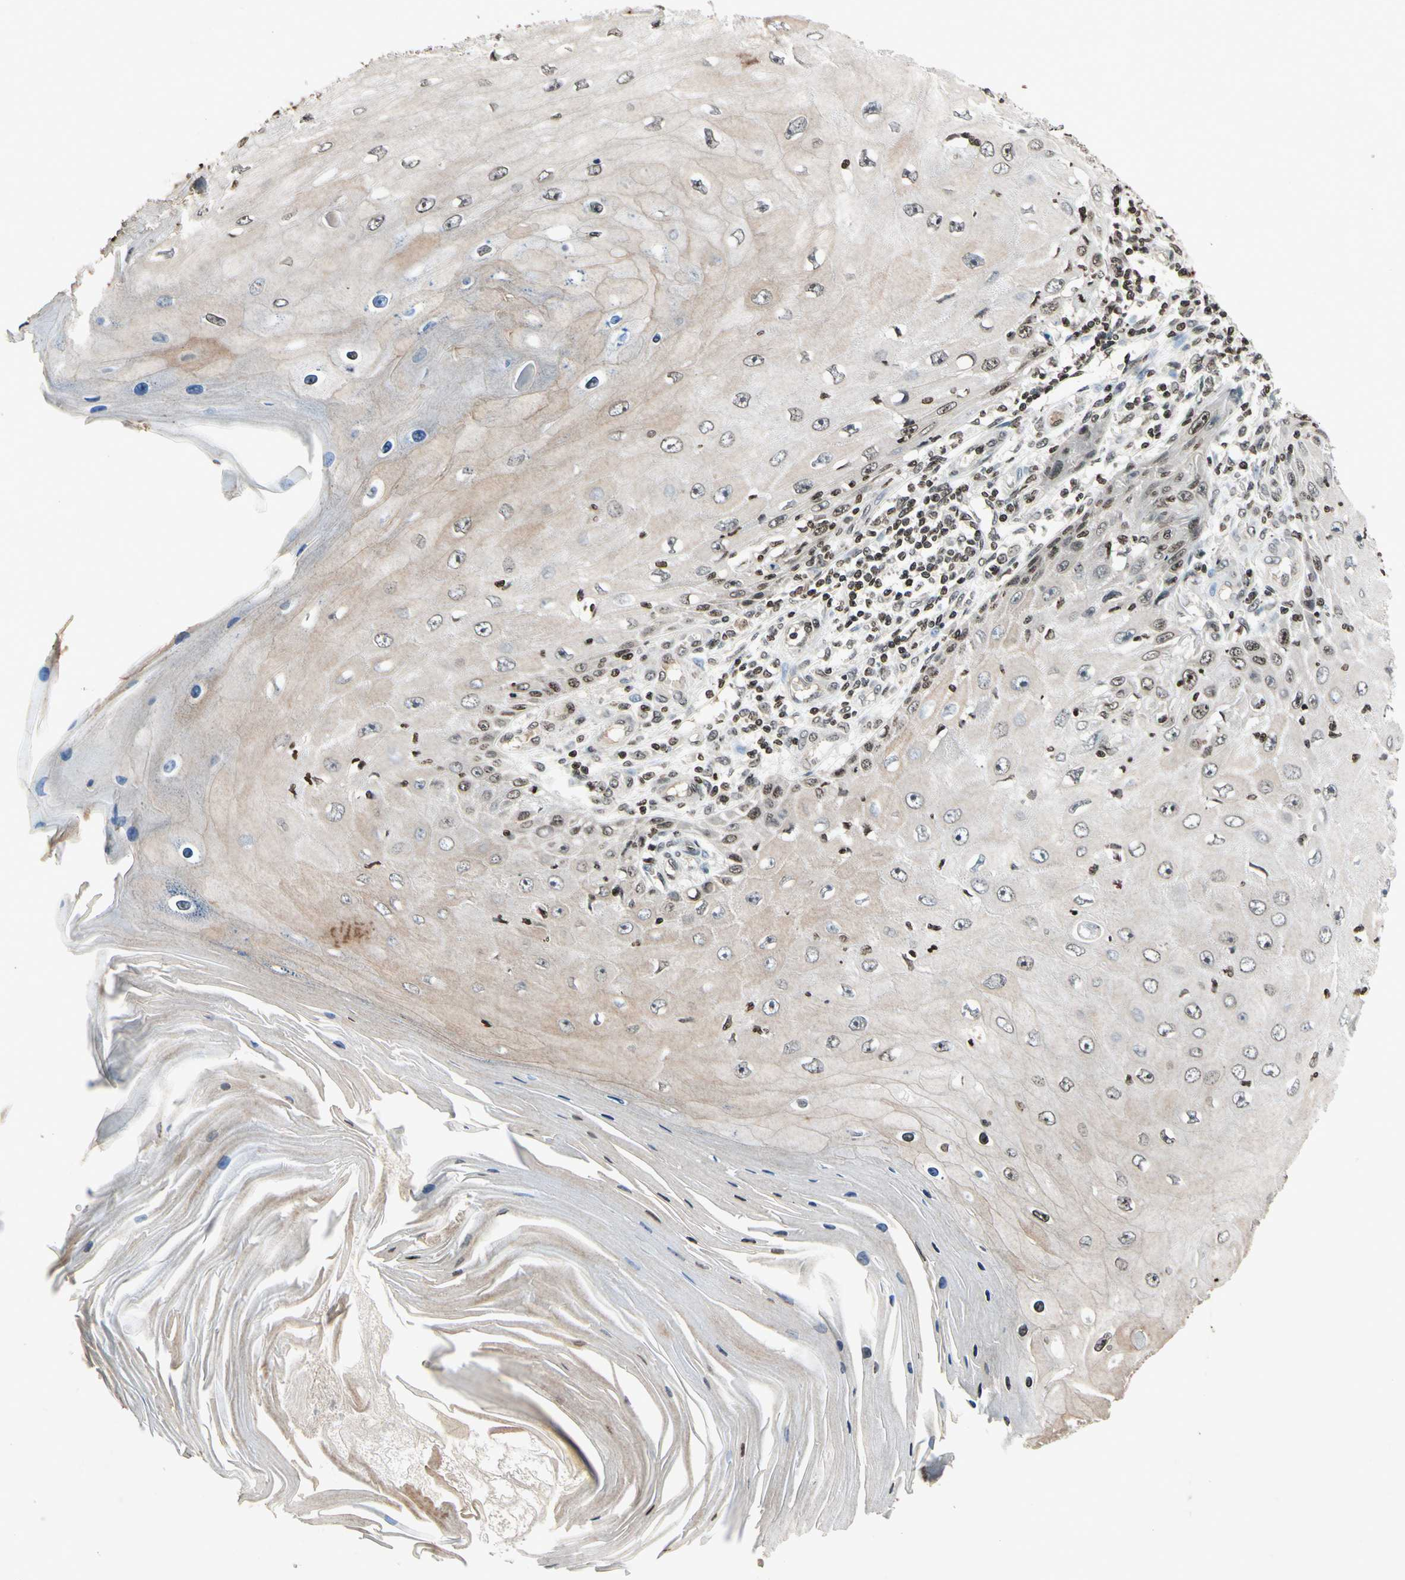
{"staining": {"intensity": "weak", "quantity": "<25%", "location": "nuclear"}, "tissue": "skin cancer", "cell_type": "Tumor cells", "image_type": "cancer", "snomed": [{"axis": "morphology", "description": "Squamous cell carcinoma, NOS"}, {"axis": "topography", "description": "Skin"}], "caption": "The photomicrograph shows no staining of tumor cells in skin squamous cell carcinoma.", "gene": "HOXB3", "patient": {"sex": "female", "age": 73}}